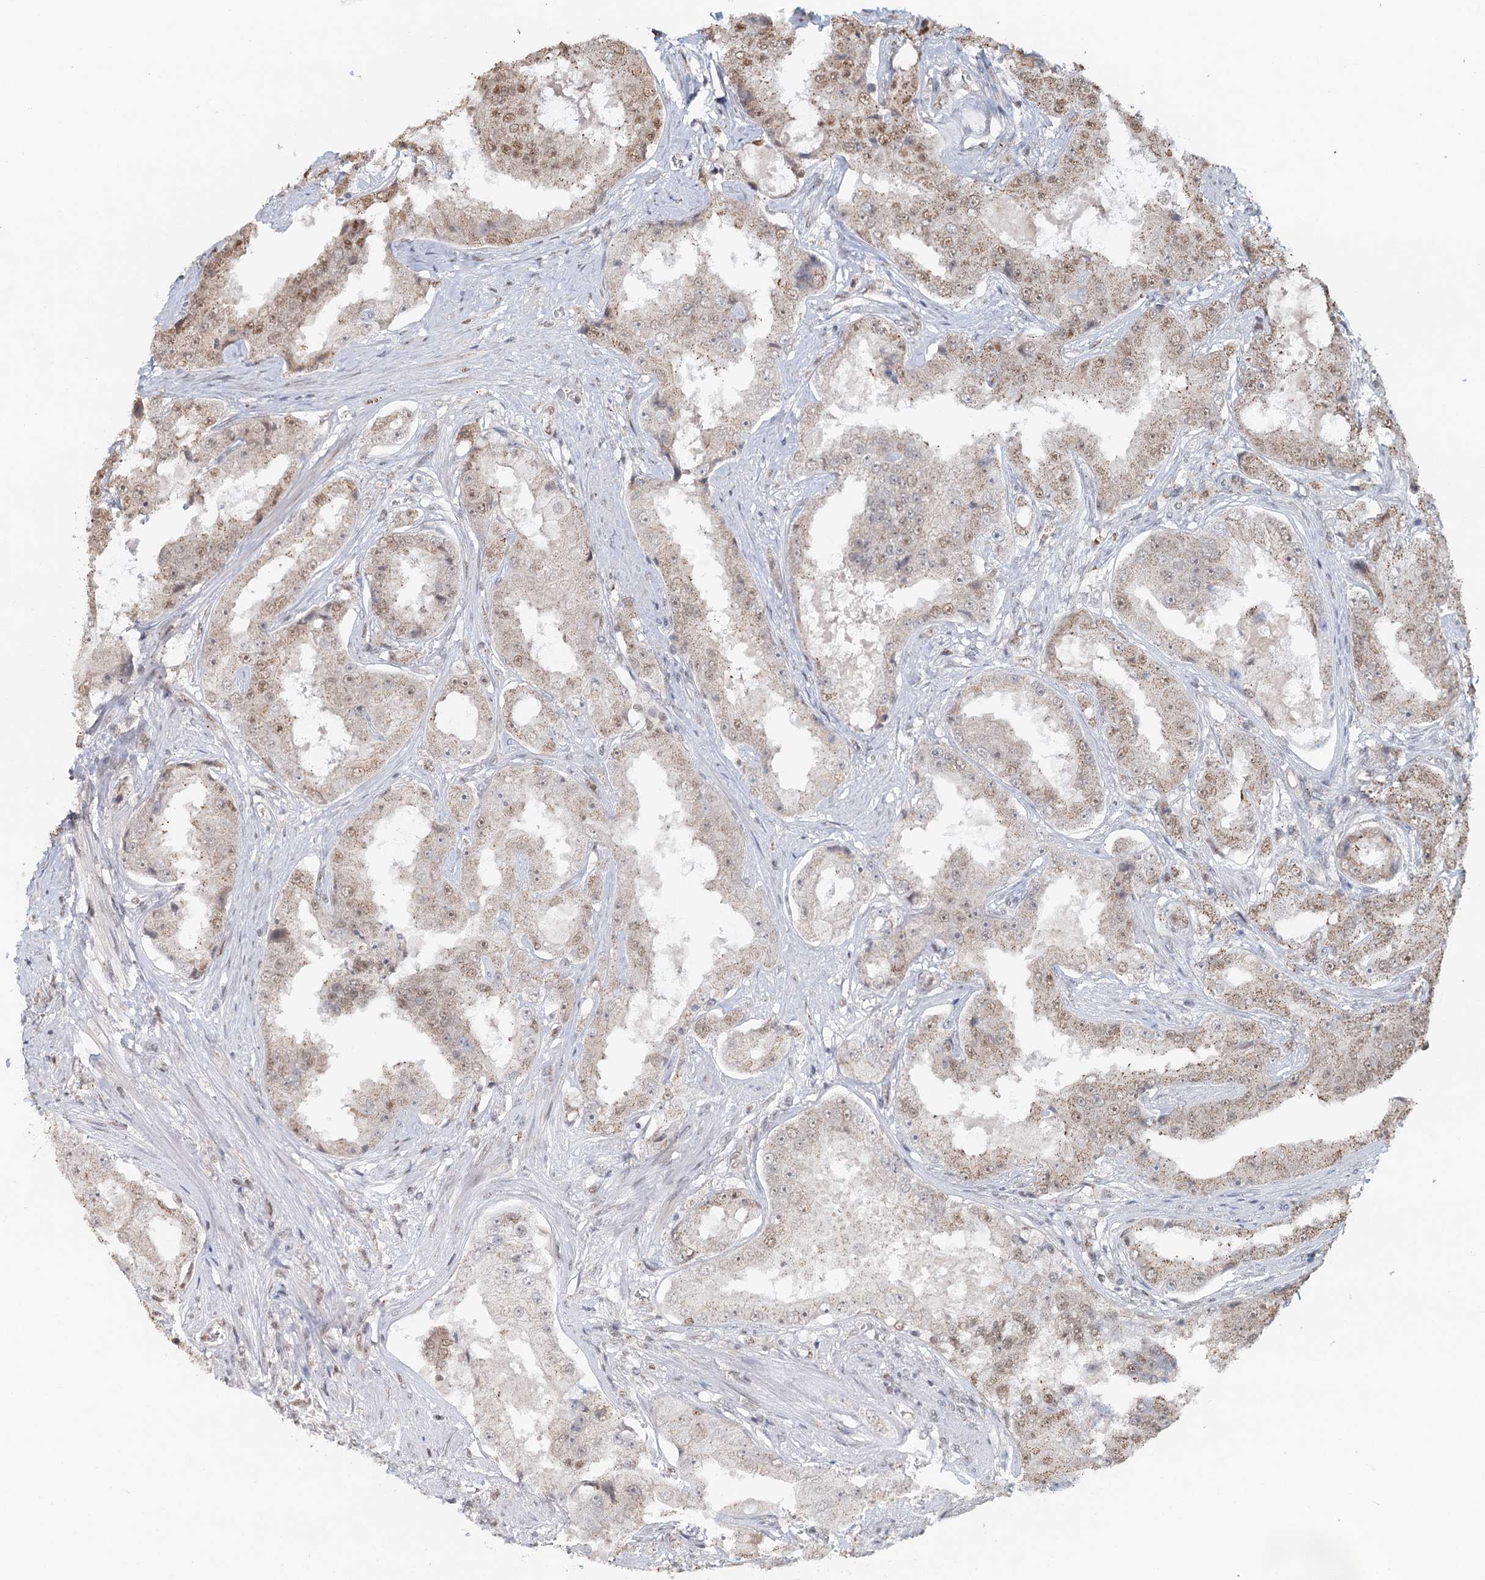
{"staining": {"intensity": "weak", "quantity": "25%-75%", "location": "cytoplasmic/membranous,nuclear"}, "tissue": "prostate cancer", "cell_type": "Tumor cells", "image_type": "cancer", "snomed": [{"axis": "morphology", "description": "Adenocarcinoma, High grade"}, {"axis": "topography", "description": "Prostate"}], "caption": "High-magnification brightfield microscopy of prostate high-grade adenocarcinoma stained with DAB (3,3'-diaminobenzidine) (brown) and counterstained with hematoxylin (blue). tumor cells exhibit weak cytoplasmic/membranous and nuclear staining is appreciated in approximately25%-75% of cells.", "gene": "GPALPP1", "patient": {"sex": "male", "age": 73}}